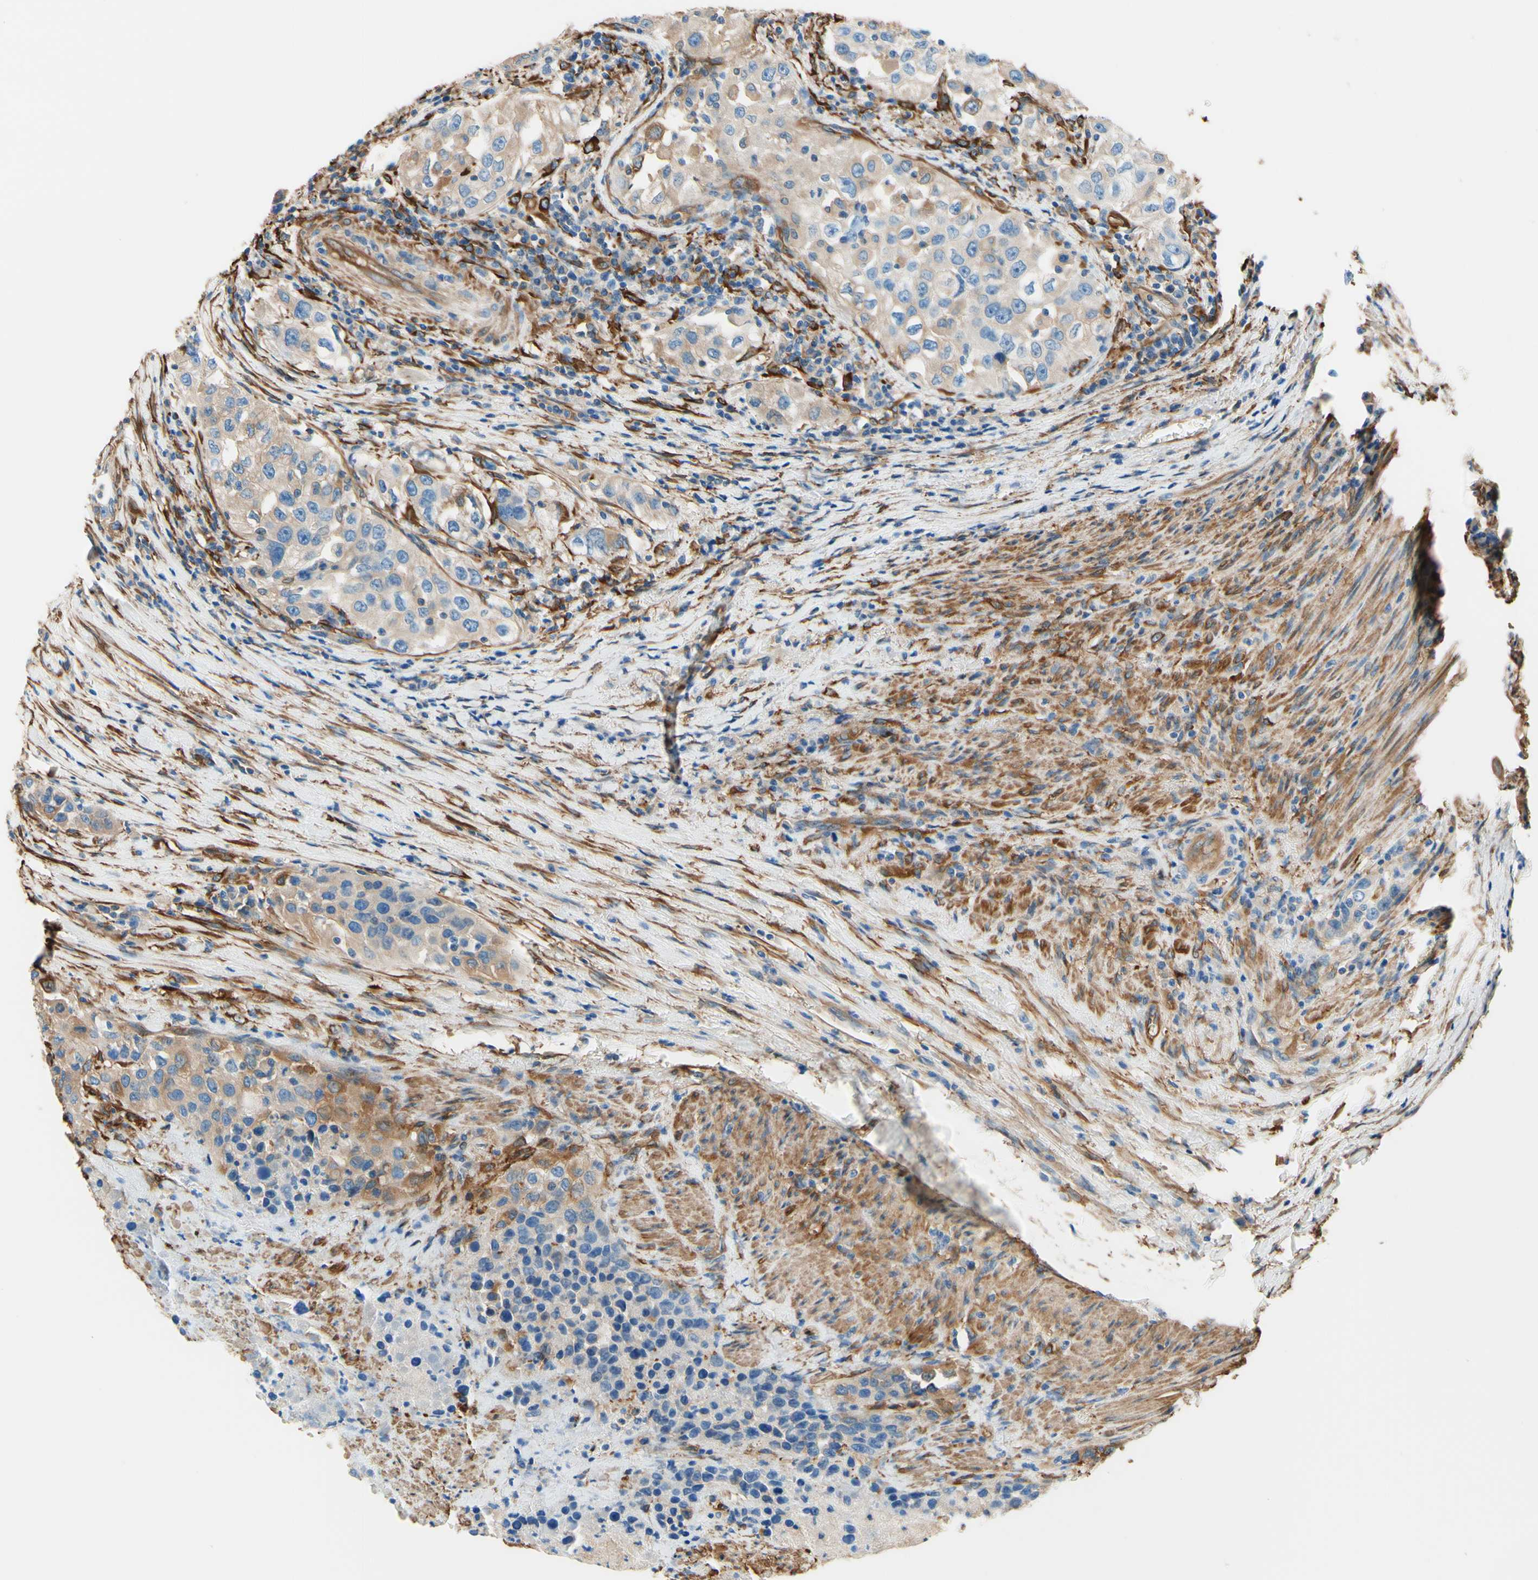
{"staining": {"intensity": "weak", "quantity": ">75%", "location": "cytoplasmic/membranous"}, "tissue": "urothelial cancer", "cell_type": "Tumor cells", "image_type": "cancer", "snomed": [{"axis": "morphology", "description": "Urothelial carcinoma, High grade"}, {"axis": "topography", "description": "Urinary bladder"}], "caption": "Protein analysis of urothelial cancer tissue displays weak cytoplasmic/membranous positivity in approximately >75% of tumor cells.", "gene": "DPYSL3", "patient": {"sex": "female", "age": 80}}